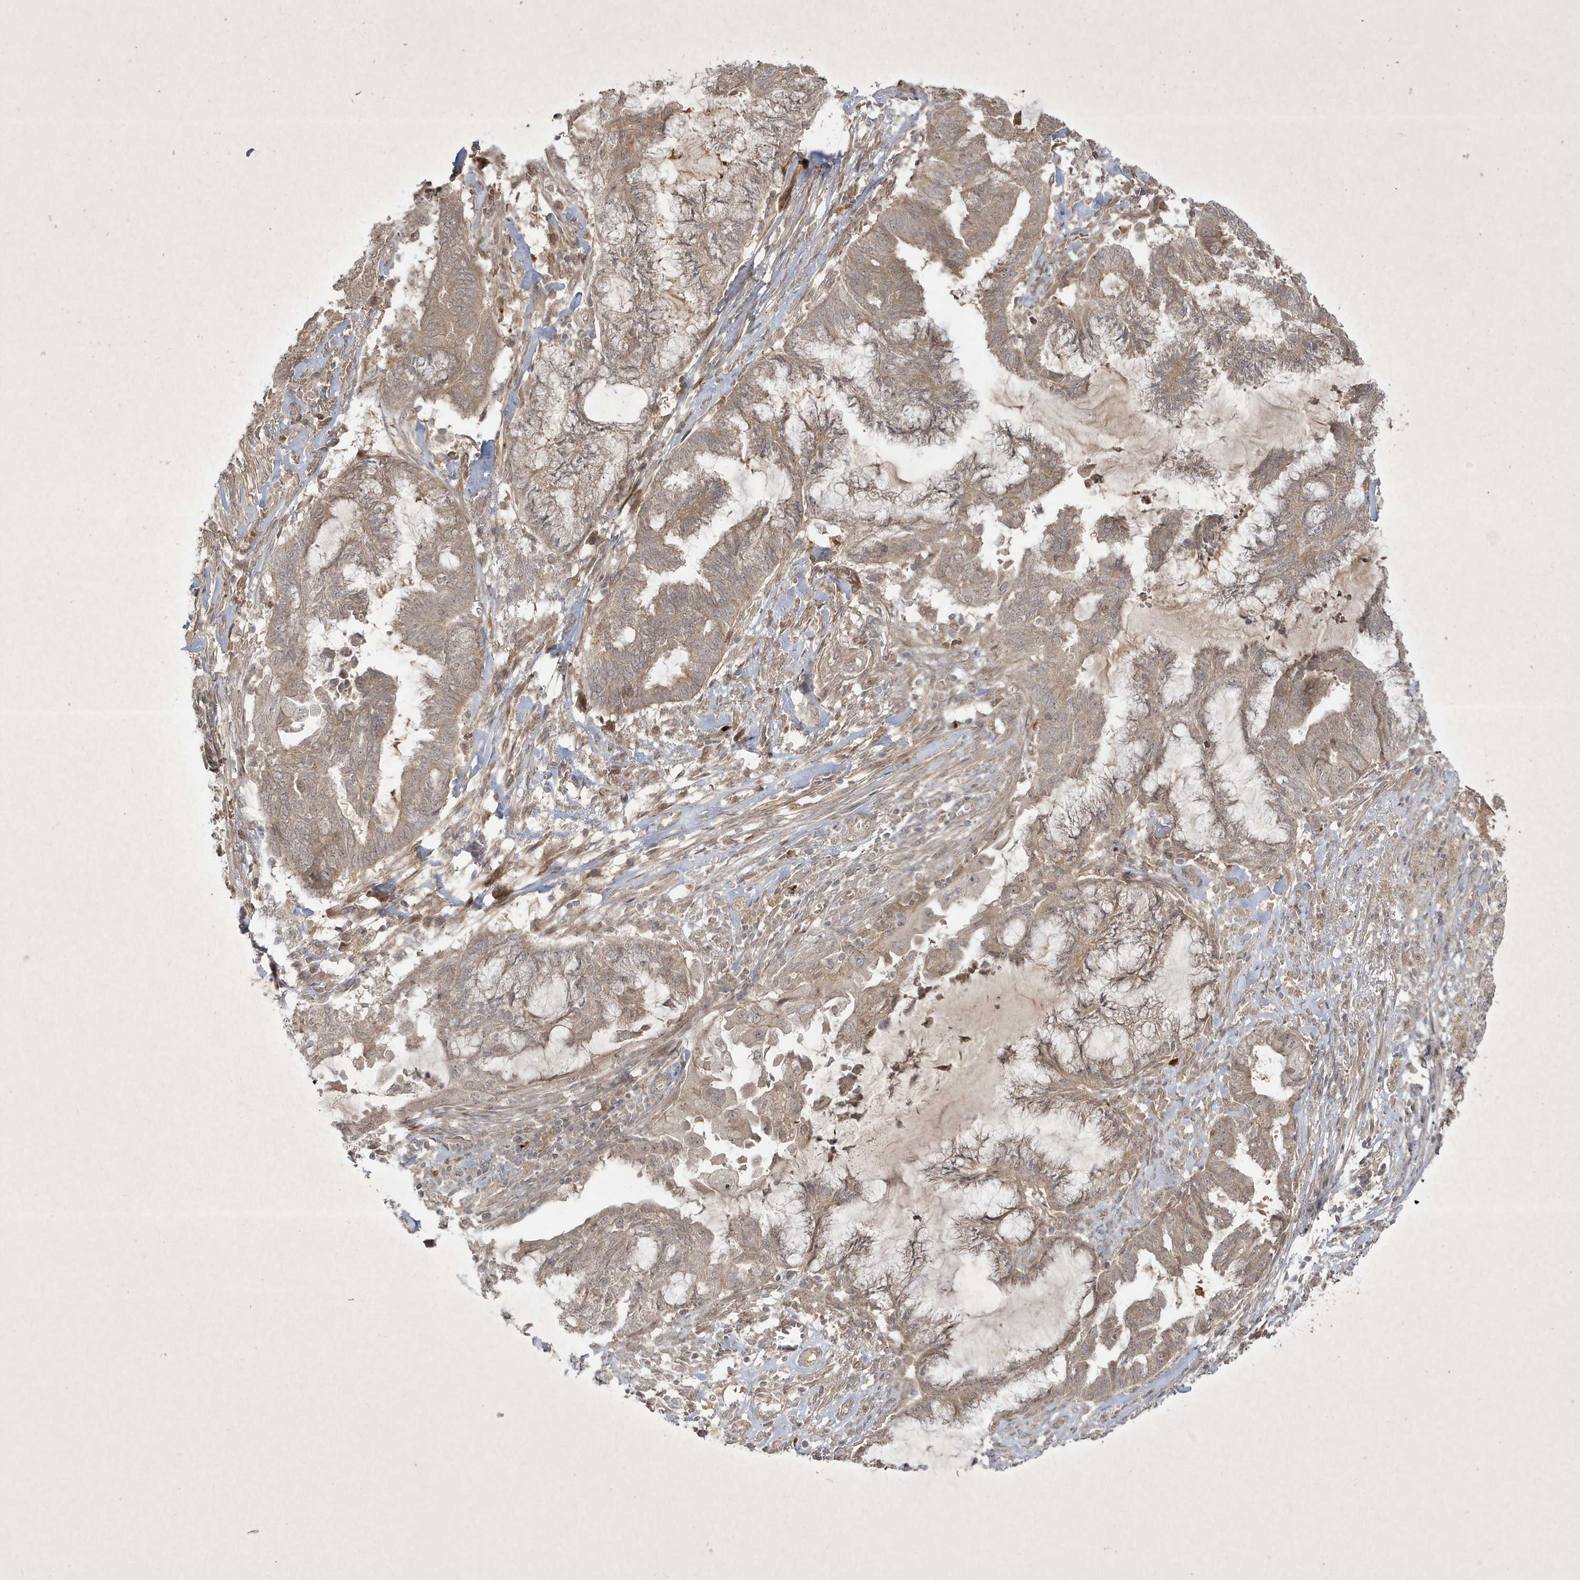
{"staining": {"intensity": "weak", "quantity": ">75%", "location": "cytoplasmic/membranous"}, "tissue": "endometrial cancer", "cell_type": "Tumor cells", "image_type": "cancer", "snomed": [{"axis": "morphology", "description": "Adenocarcinoma, NOS"}, {"axis": "topography", "description": "Endometrium"}], "caption": "Brown immunohistochemical staining in endometrial cancer displays weak cytoplasmic/membranous positivity in about >75% of tumor cells.", "gene": "FAM83C", "patient": {"sex": "female", "age": 86}}